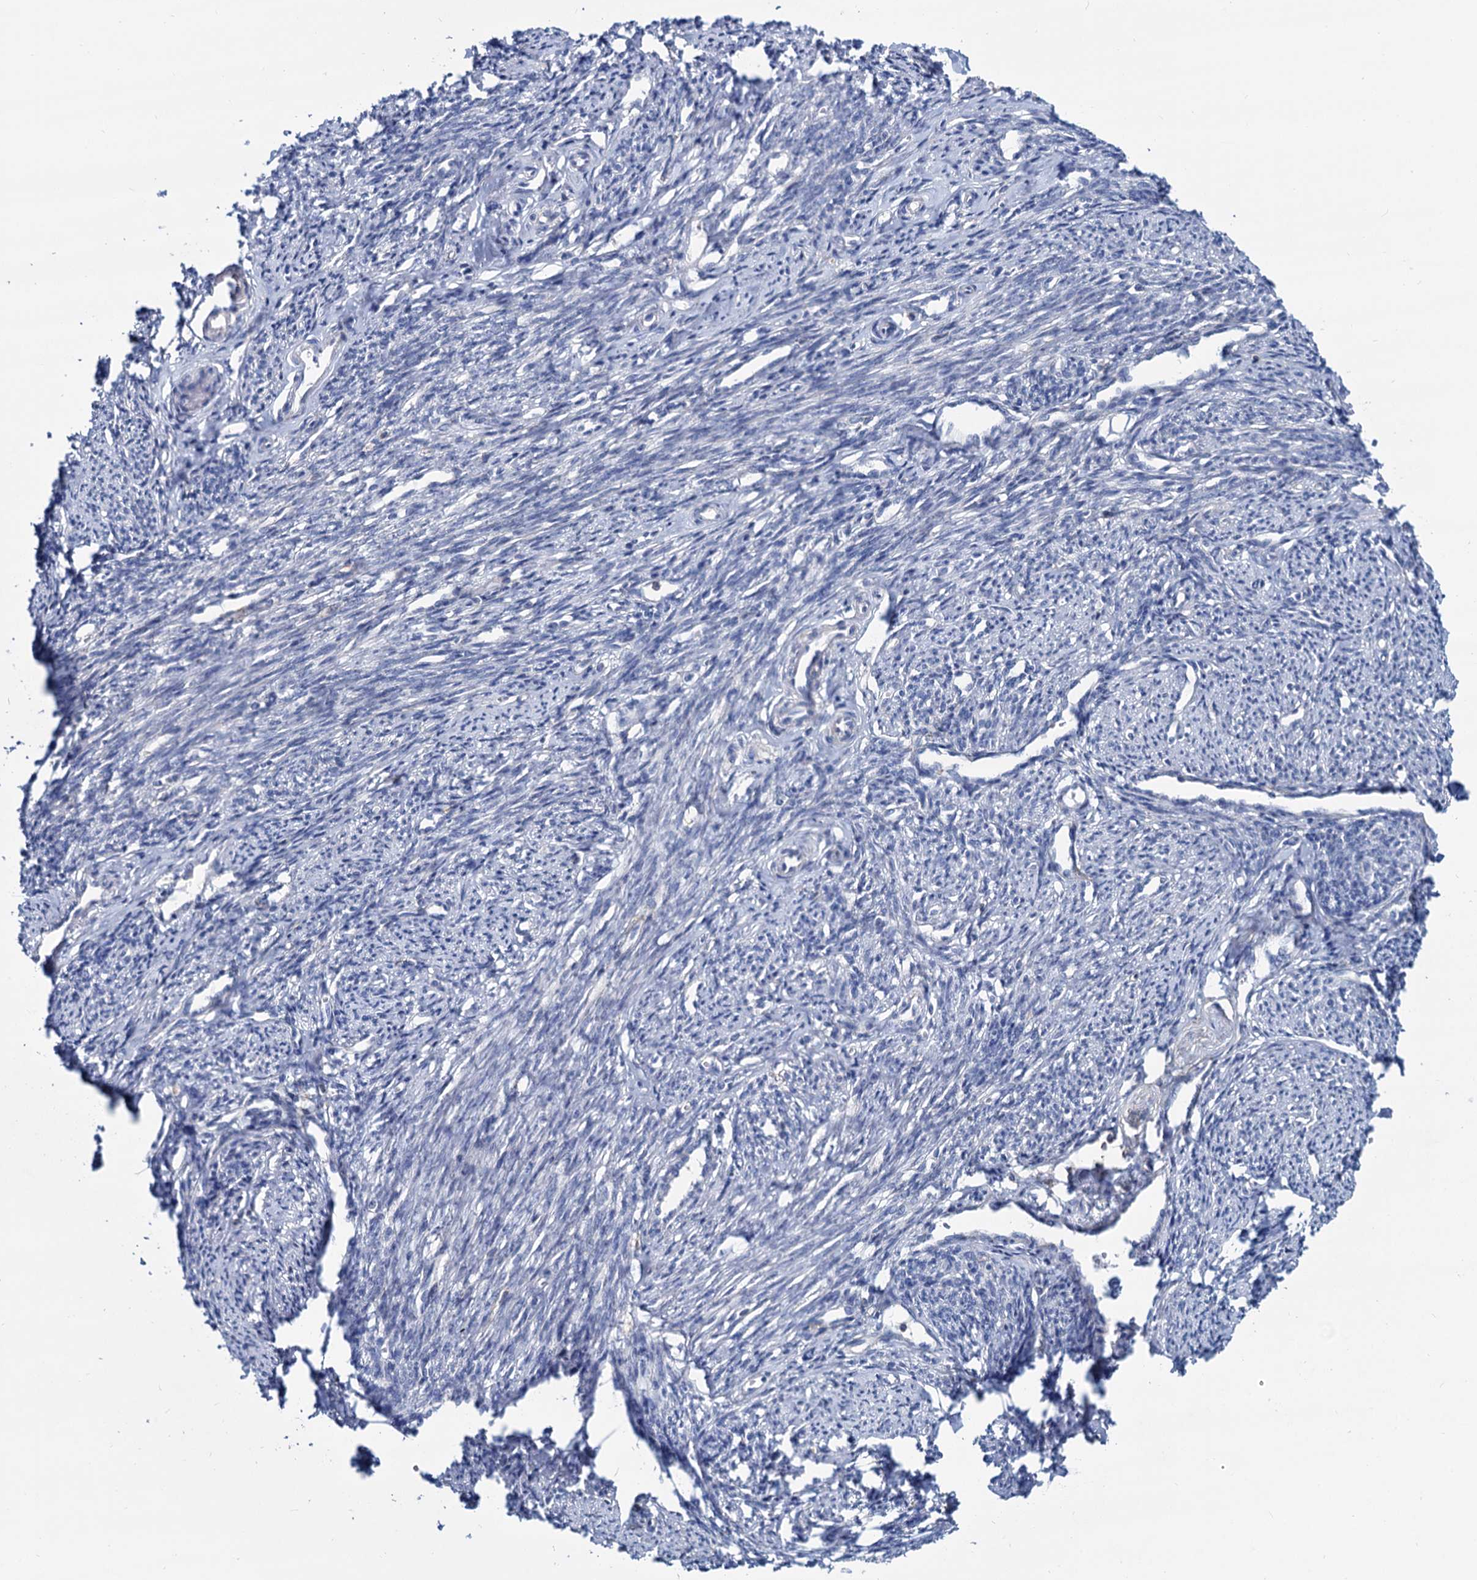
{"staining": {"intensity": "negative", "quantity": "none", "location": "none"}, "tissue": "smooth muscle", "cell_type": "Smooth muscle cells", "image_type": "normal", "snomed": [{"axis": "morphology", "description": "Normal tissue, NOS"}, {"axis": "topography", "description": "Smooth muscle"}, {"axis": "topography", "description": "Uterus"}], "caption": "Immunohistochemical staining of normal smooth muscle demonstrates no significant staining in smooth muscle cells.", "gene": "LRCH4", "patient": {"sex": "female", "age": 59}}